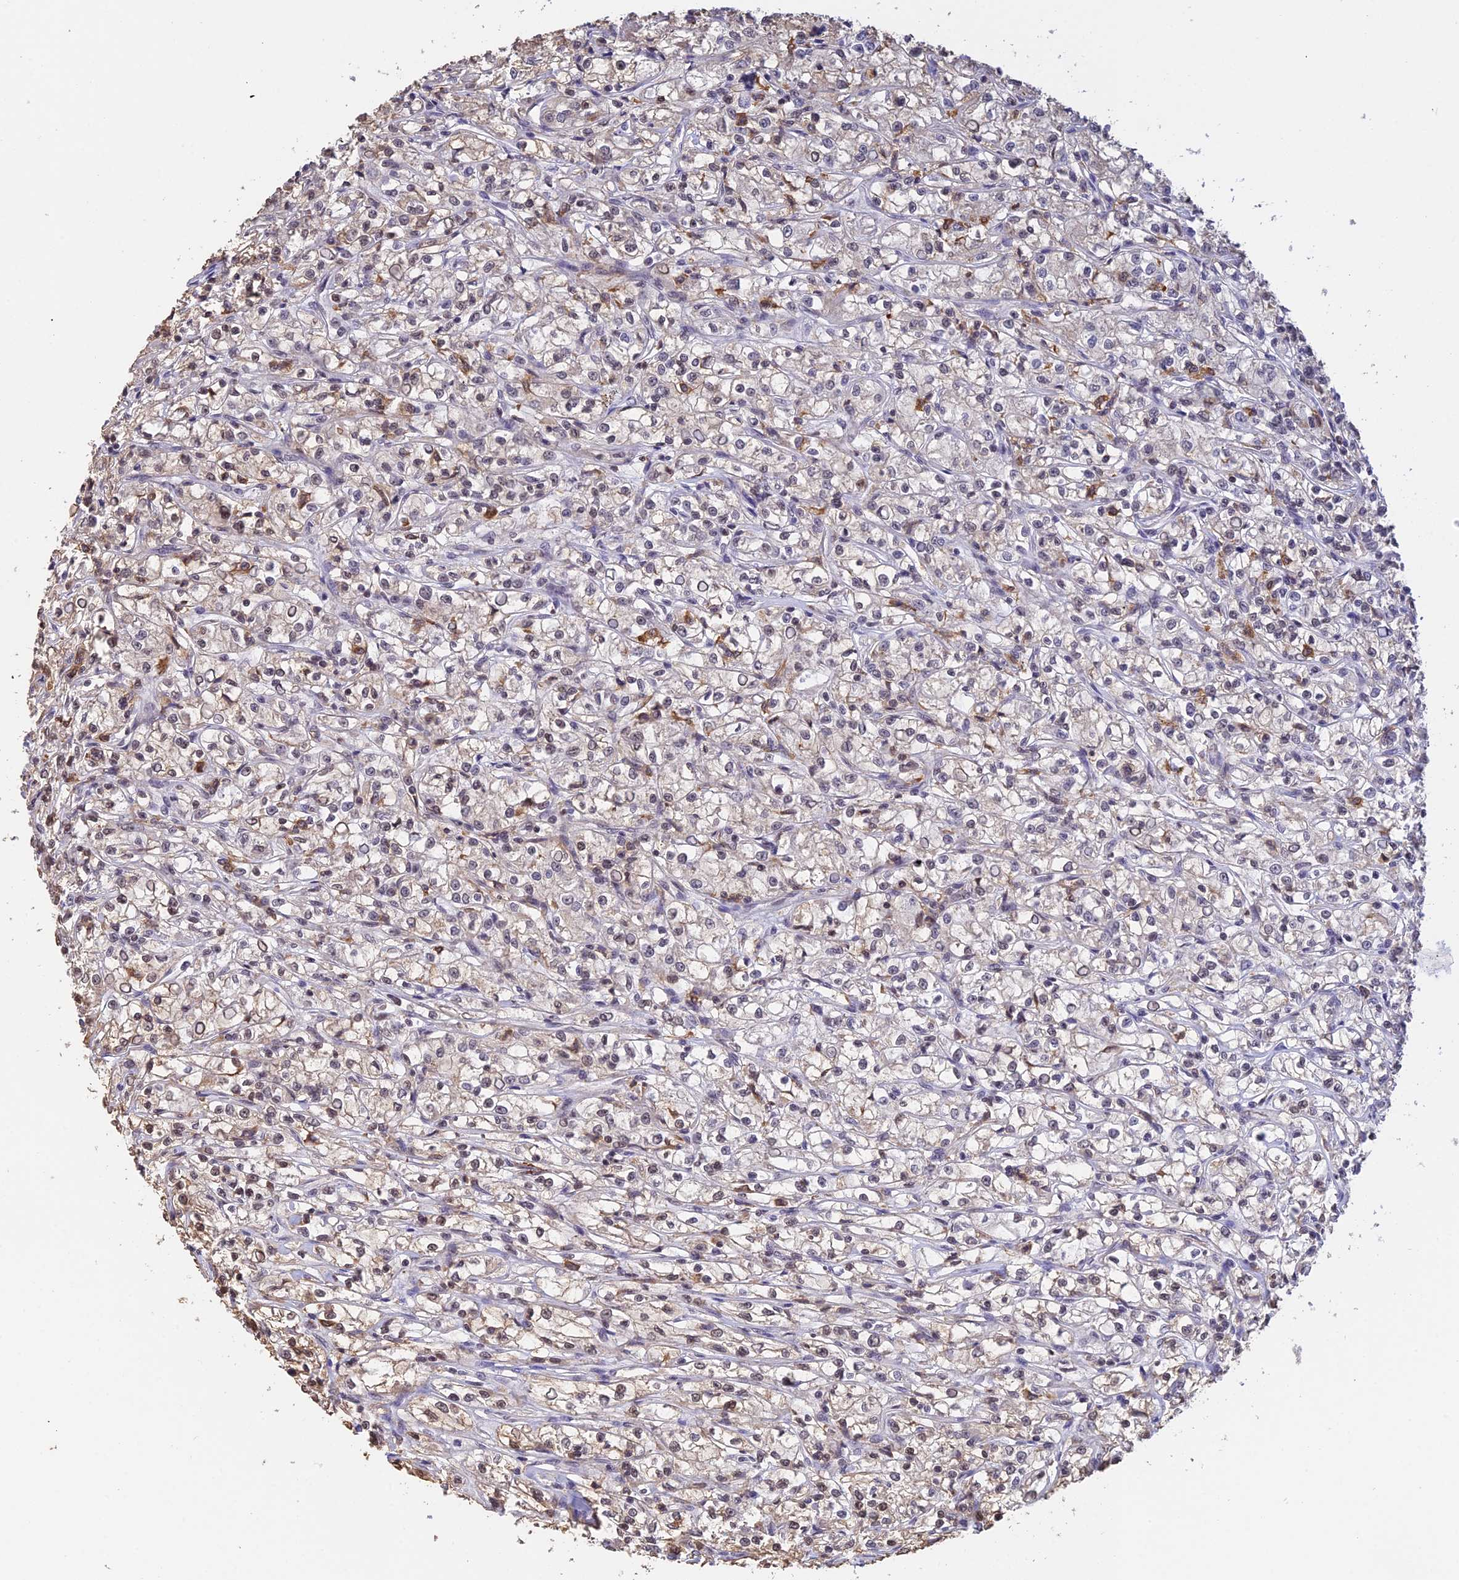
{"staining": {"intensity": "weak", "quantity": "25%-75%", "location": "cytoplasmic/membranous,nuclear"}, "tissue": "renal cancer", "cell_type": "Tumor cells", "image_type": "cancer", "snomed": [{"axis": "morphology", "description": "Adenocarcinoma, NOS"}, {"axis": "topography", "description": "Kidney"}], "caption": "Human adenocarcinoma (renal) stained for a protein (brown) demonstrates weak cytoplasmic/membranous and nuclear positive staining in about 25%-75% of tumor cells.", "gene": "THAP11", "patient": {"sex": "female", "age": 59}}